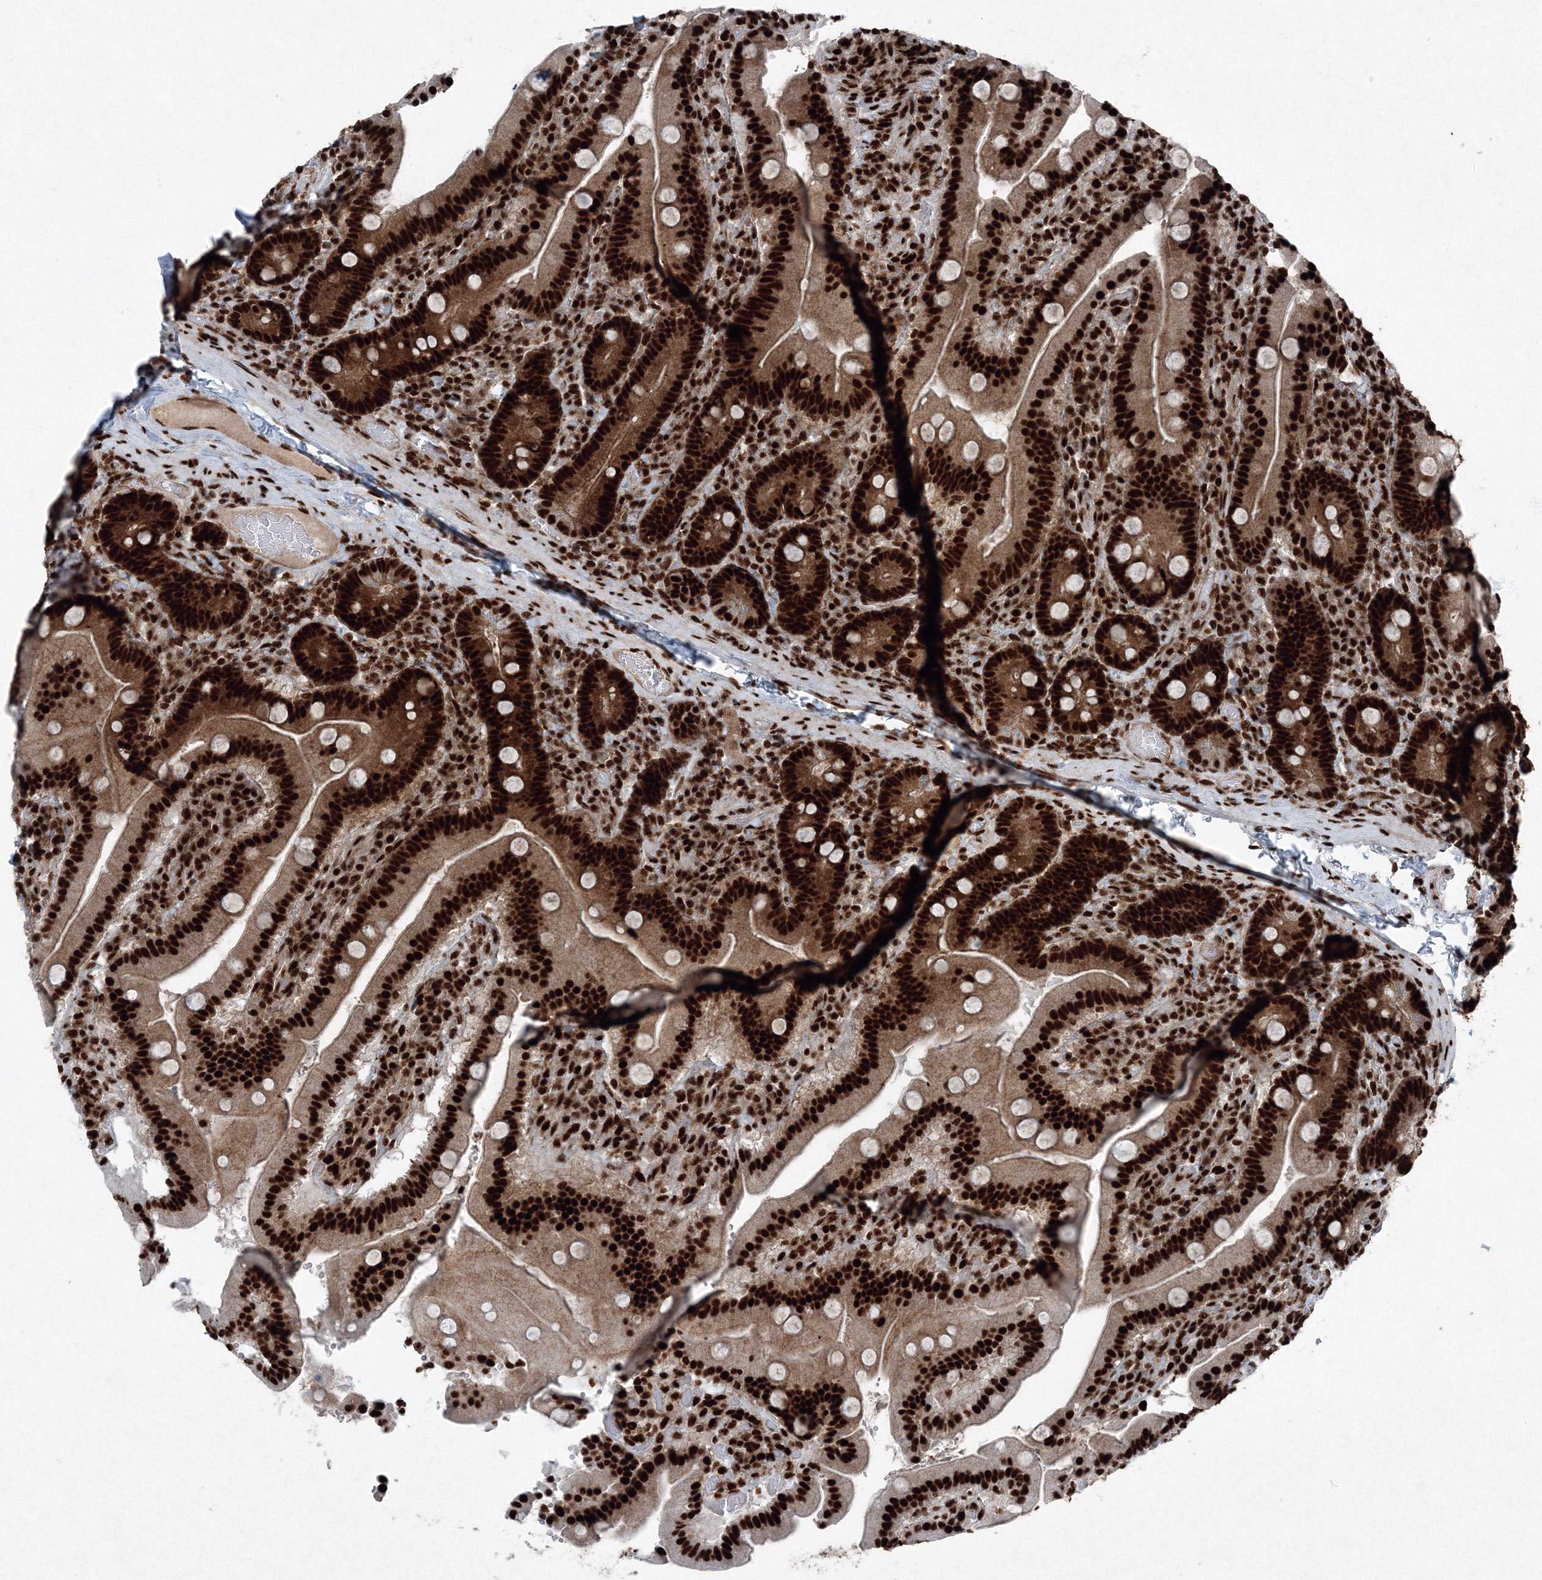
{"staining": {"intensity": "strong", "quantity": ">75%", "location": "nuclear"}, "tissue": "duodenum", "cell_type": "Glandular cells", "image_type": "normal", "snomed": [{"axis": "morphology", "description": "Normal tissue, NOS"}, {"axis": "topography", "description": "Duodenum"}], "caption": "DAB immunohistochemical staining of unremarkable human duodenum exhibits strong nuclear protein staining in about >75% of glandular cells. (brown staining indicates protein expression, while blue staining denotes nuclei).", "gene": "SNRPC", "patient": {"sex": "female", "age": 62}}